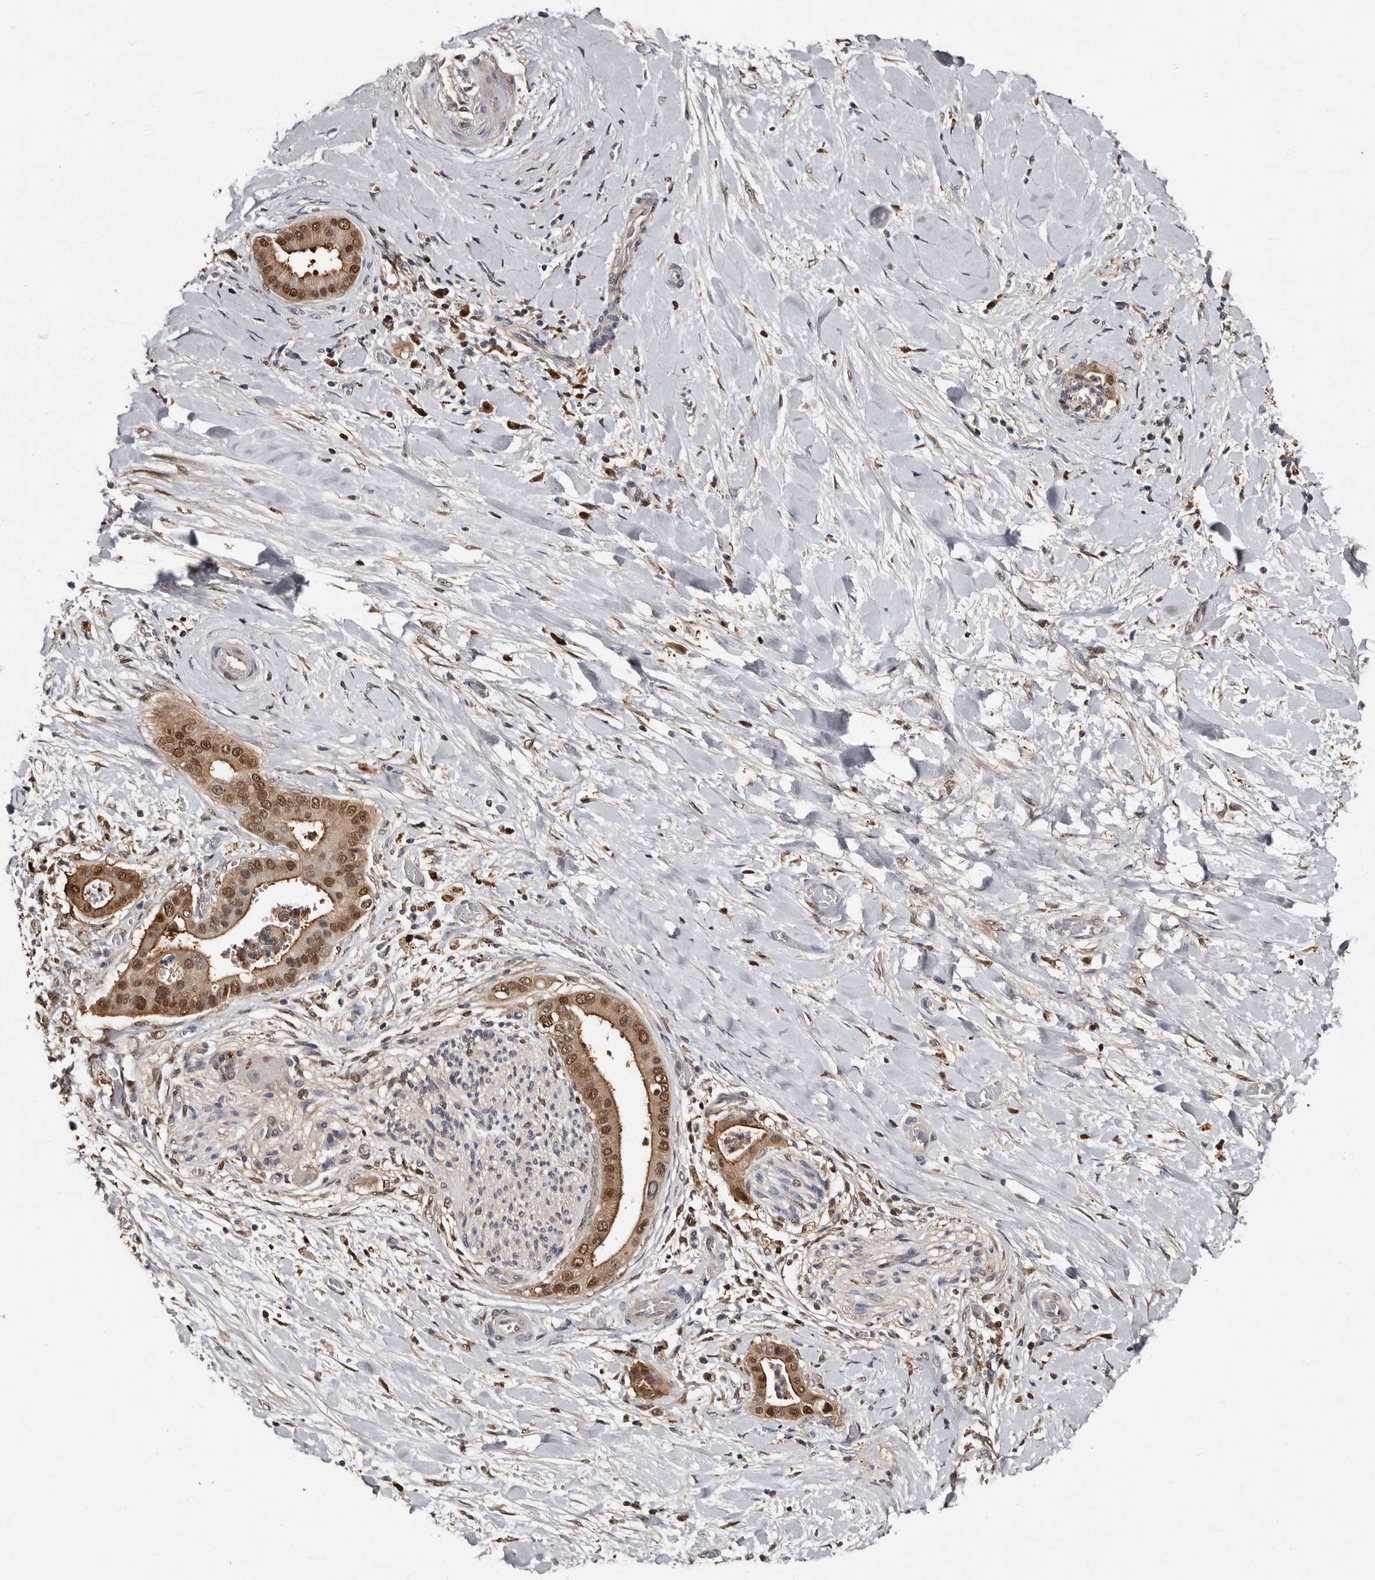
{"staining": {"intensity": "strong", "quantity": ">75%", "location": "cytoplasmic/membranous,nuclear"}, "tissue": "liver cancer", "cell_type": "Tumor cells", "image_type": "cancer", "snomed": [{"axis": "morphology", "description": "Cholangiocarcinoma"}, {"axis": "topography", "description": "Liver"}], "caption": "Liver cancer (cholangiocarcinoma) stained with immunohistochemistry displays strong cytoplasmic/membranous and nuclear expression in about >75% of tumor cells. The staining was performed using DAB to visualize the protein expression in brown, while the nuclei were stained in blue with hematoxylin (Magnification: 20x).", "gene": "DNPH1", "patient": {"sex": "female", "age": 54}}